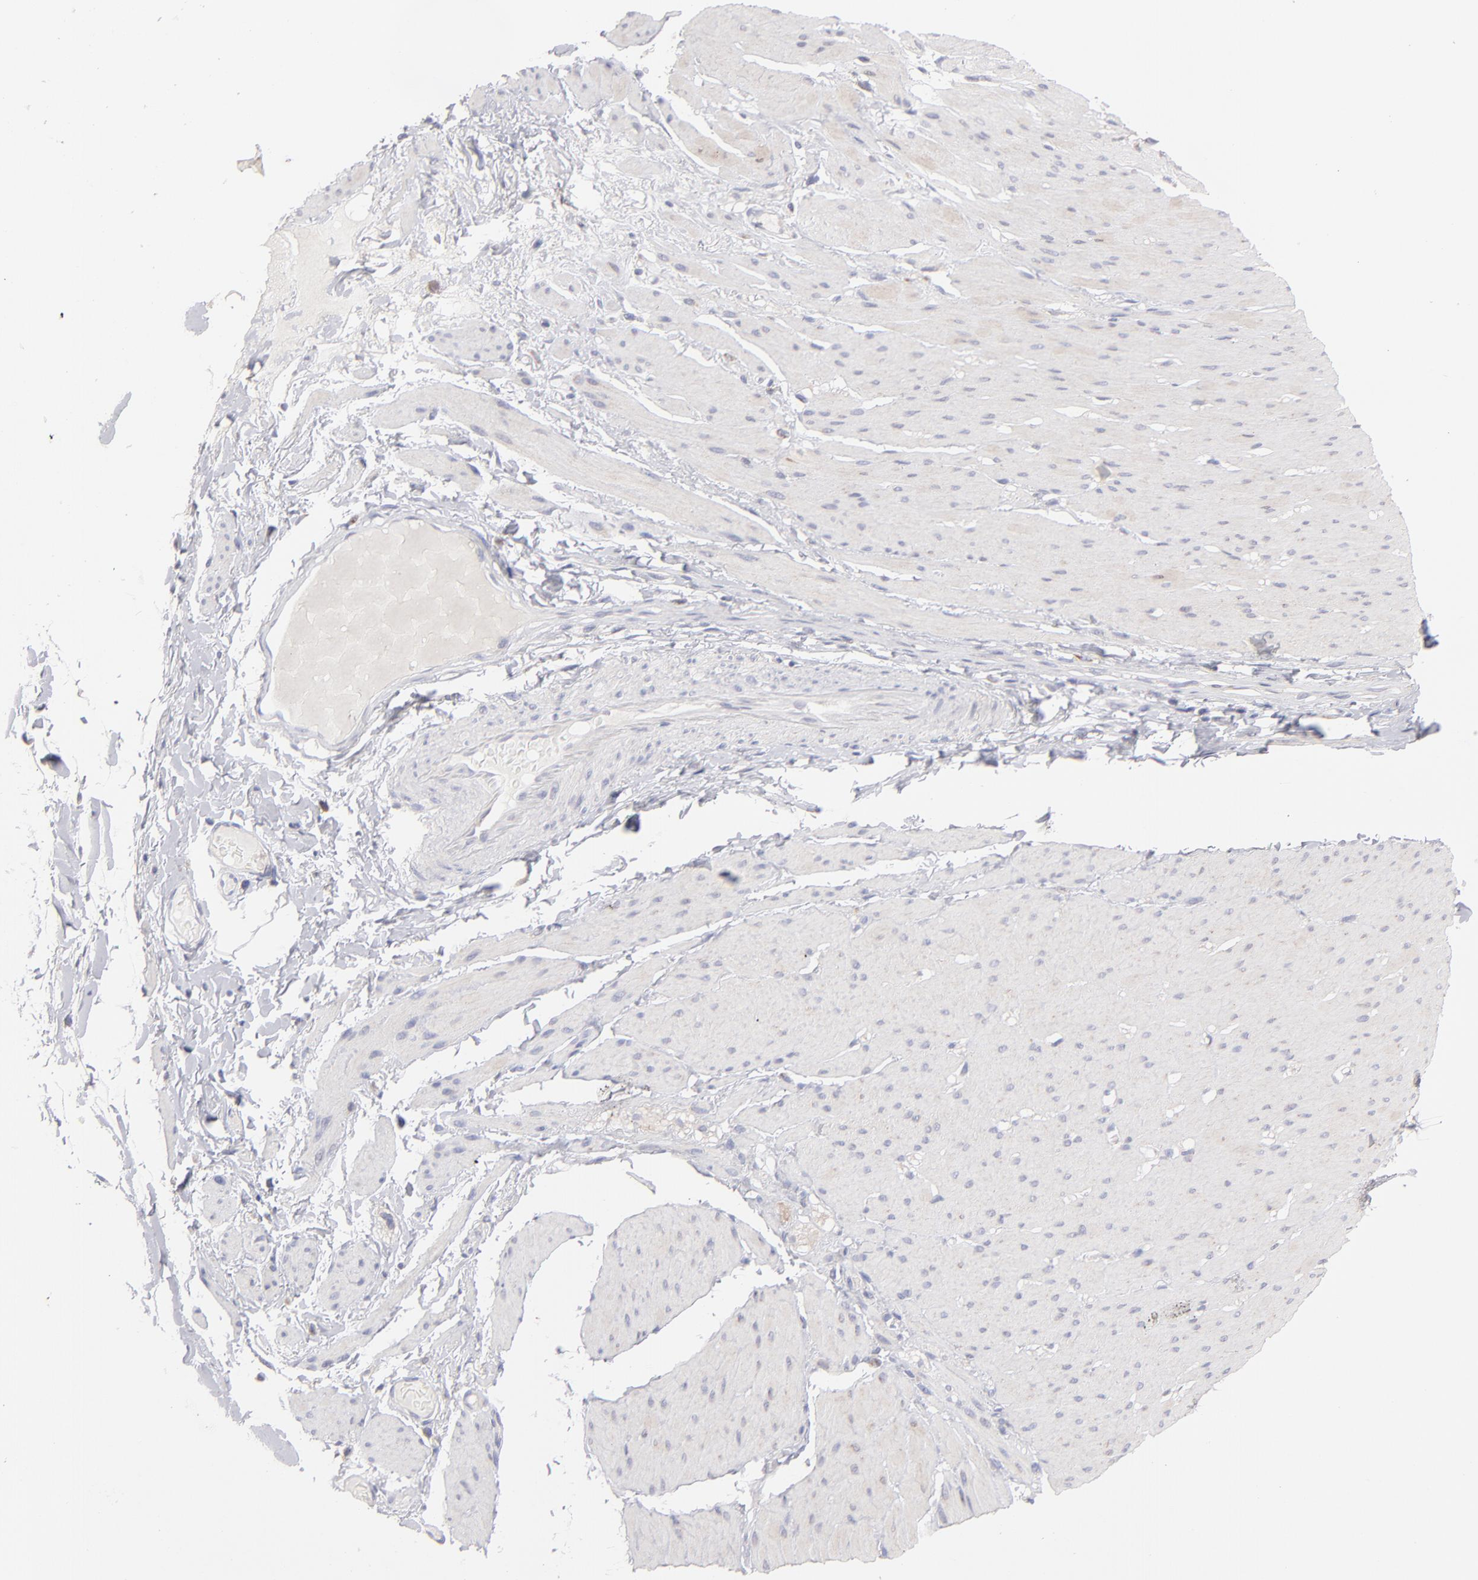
{"staining": {"intensity": "weak", "quantity": ">75%", "location": "cytoplasmic/membranous"}, "tissue": "smooth muscle", "cell_type": "Smooth muscle cells", "image_type": "normal", "snomed": [{"axis": "morphology", "description": "Normal tissue, NOS"}, {"axis": "topography", "description": "Smooth muscle"}, {"axis": "topography", "description": "Colon"}], "caption": "Smooth muscle stained for a protein (brown) exhibits weak cytoplasmic/membranous positive positivity in approximately >75% of smooth muscle cells.", "gene": "HCCS", "patient": {"sex": "male", "age": 67}}